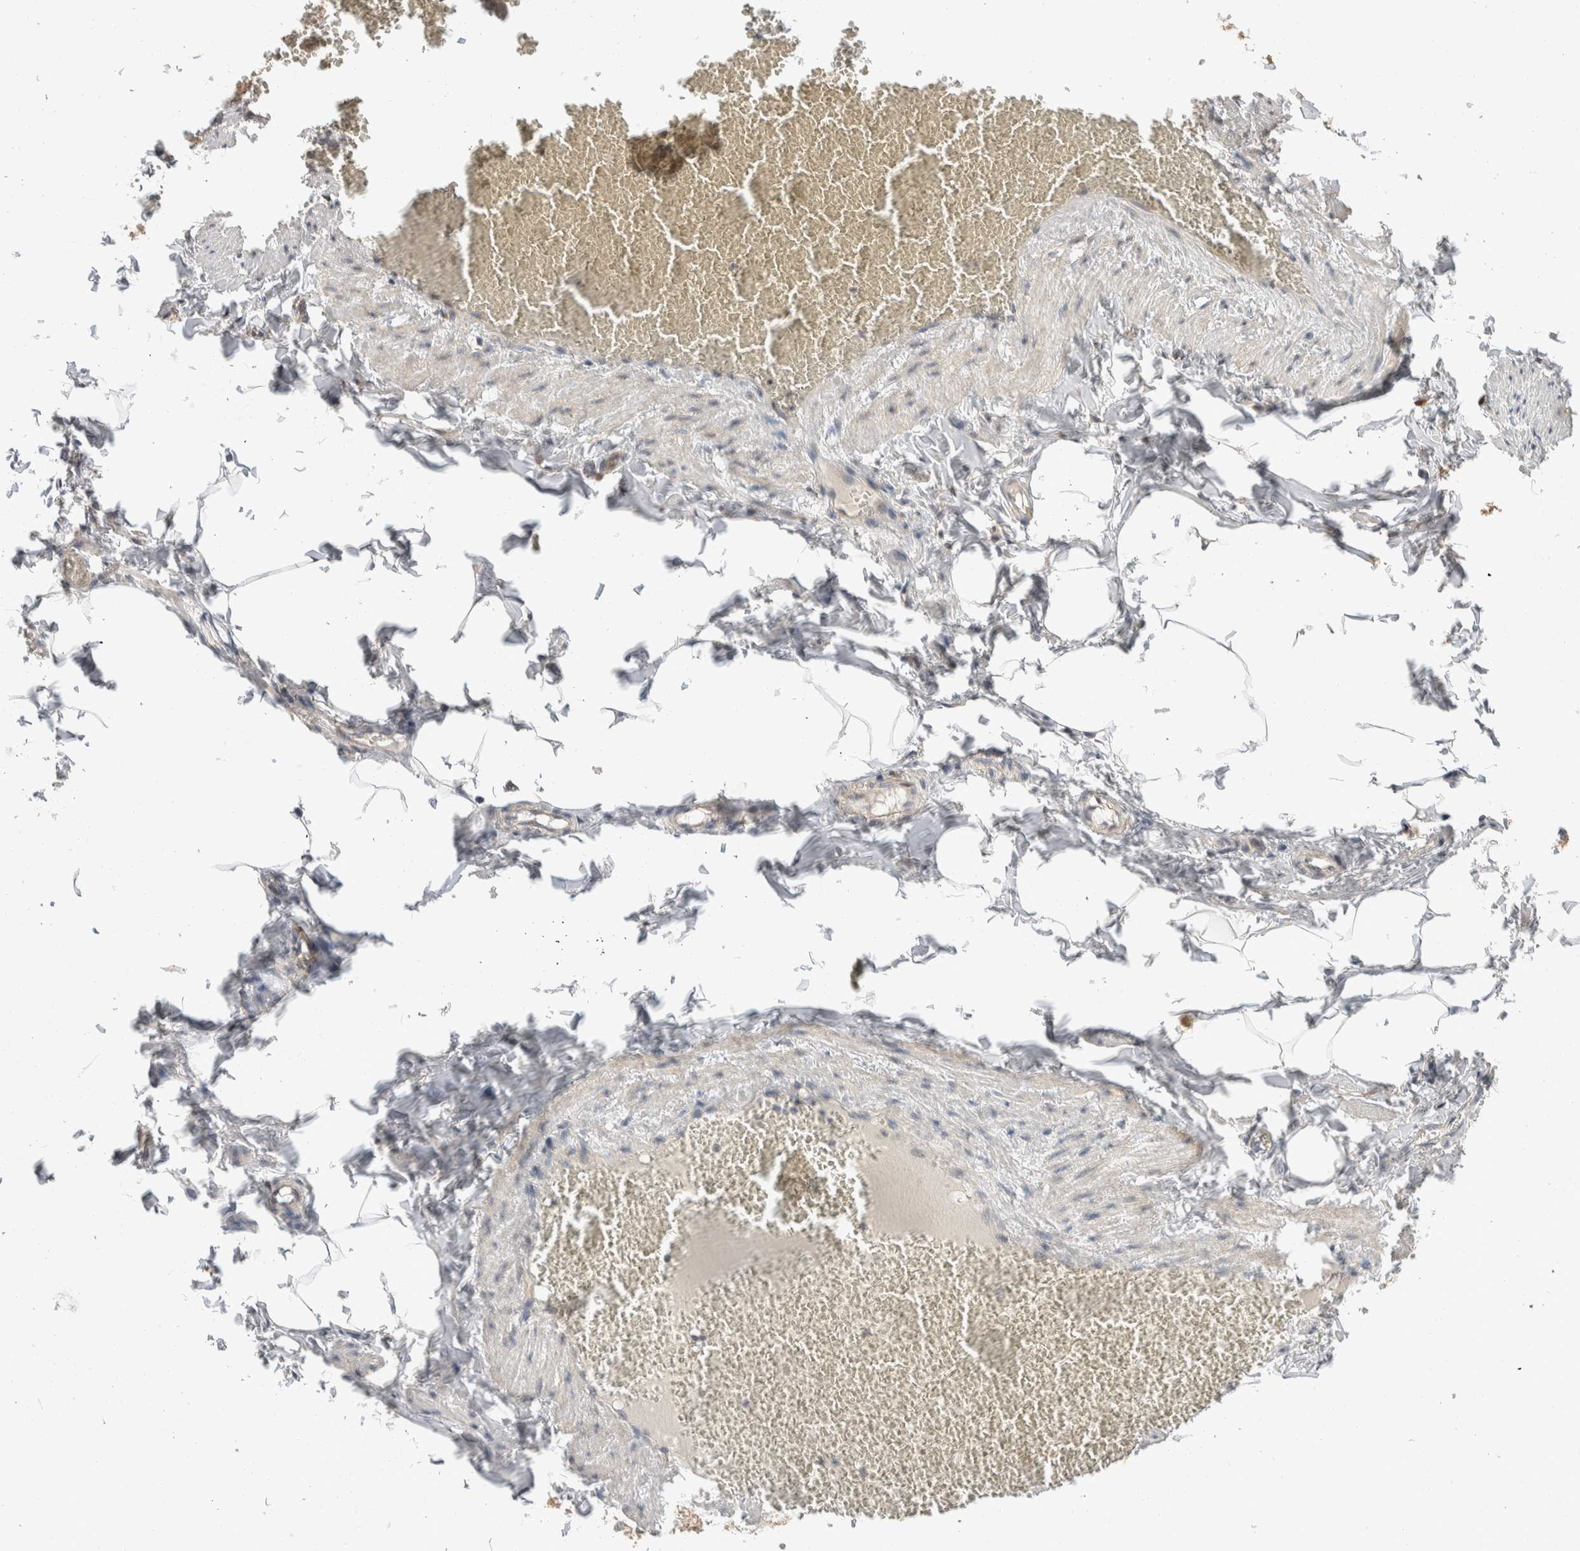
{"staining": {"intensity": "moderate", "quantity": ">75%", "location": "cytoplasmic/membranous"}, "tissue": "adipose tissue", "cell_type": "Adipocytes", "image_type": "normal", "snomed": [{"axis": "morphology", "description": "Normal tissue, NOS"}, {"axis": "topography", "description": "Vascular tissue"}], "caption": "Brown immunohistochemical staining in benign human adipose tissue displays moderate cytoplasmic/membranous staining in approximately >75% of adipocytes. The protein is stained brown, and the nuclei are stained in blue (DAB (3,3'-diaminobenzidine) IHC with brightfield microscopy, high magnification).", "gene": "ERC1", "patient": {"sex": "male", "age": 41}}